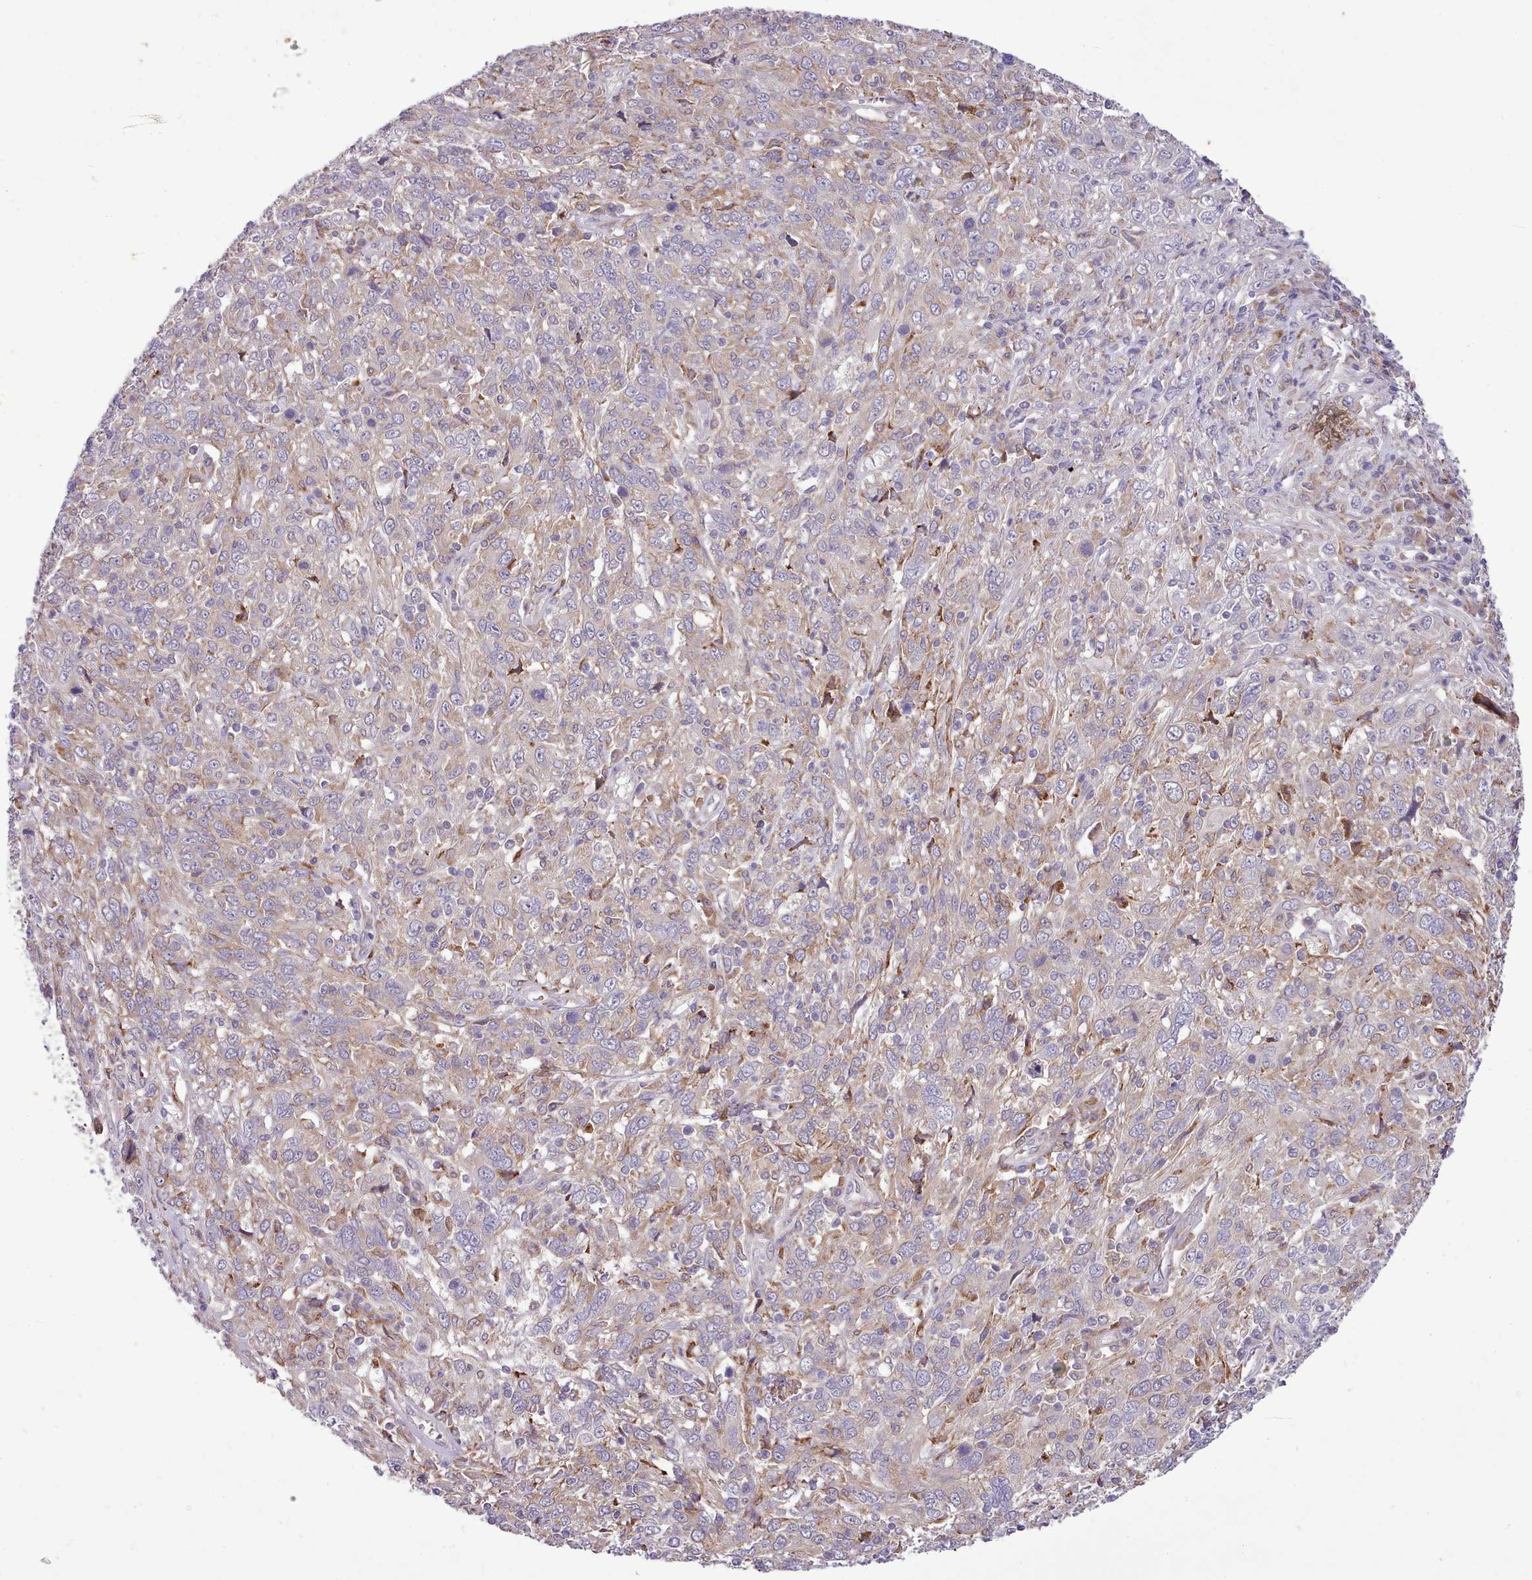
{"staining": {"intensity": "negative", "quantity": "none", "location": "none"}, "tissue": "cervical cancer", "cell_type": "Tumor cells", "image_type": "cancer", "snomed": [{"axis": "morphology", "description": "Squamous cell carcinoma, NOS"}, {"axis": "topography", "description": "Cervix"}], "caption": "Immunohistochemistry photomicrograph of neoplastic tissue: cervical cancer stained with DAB (3,3'-diaminobenzidine) shows no significant protein staining in tumor cells.", "gene": "FAM83E", "patient": {"sex": "female", "age": 46}}